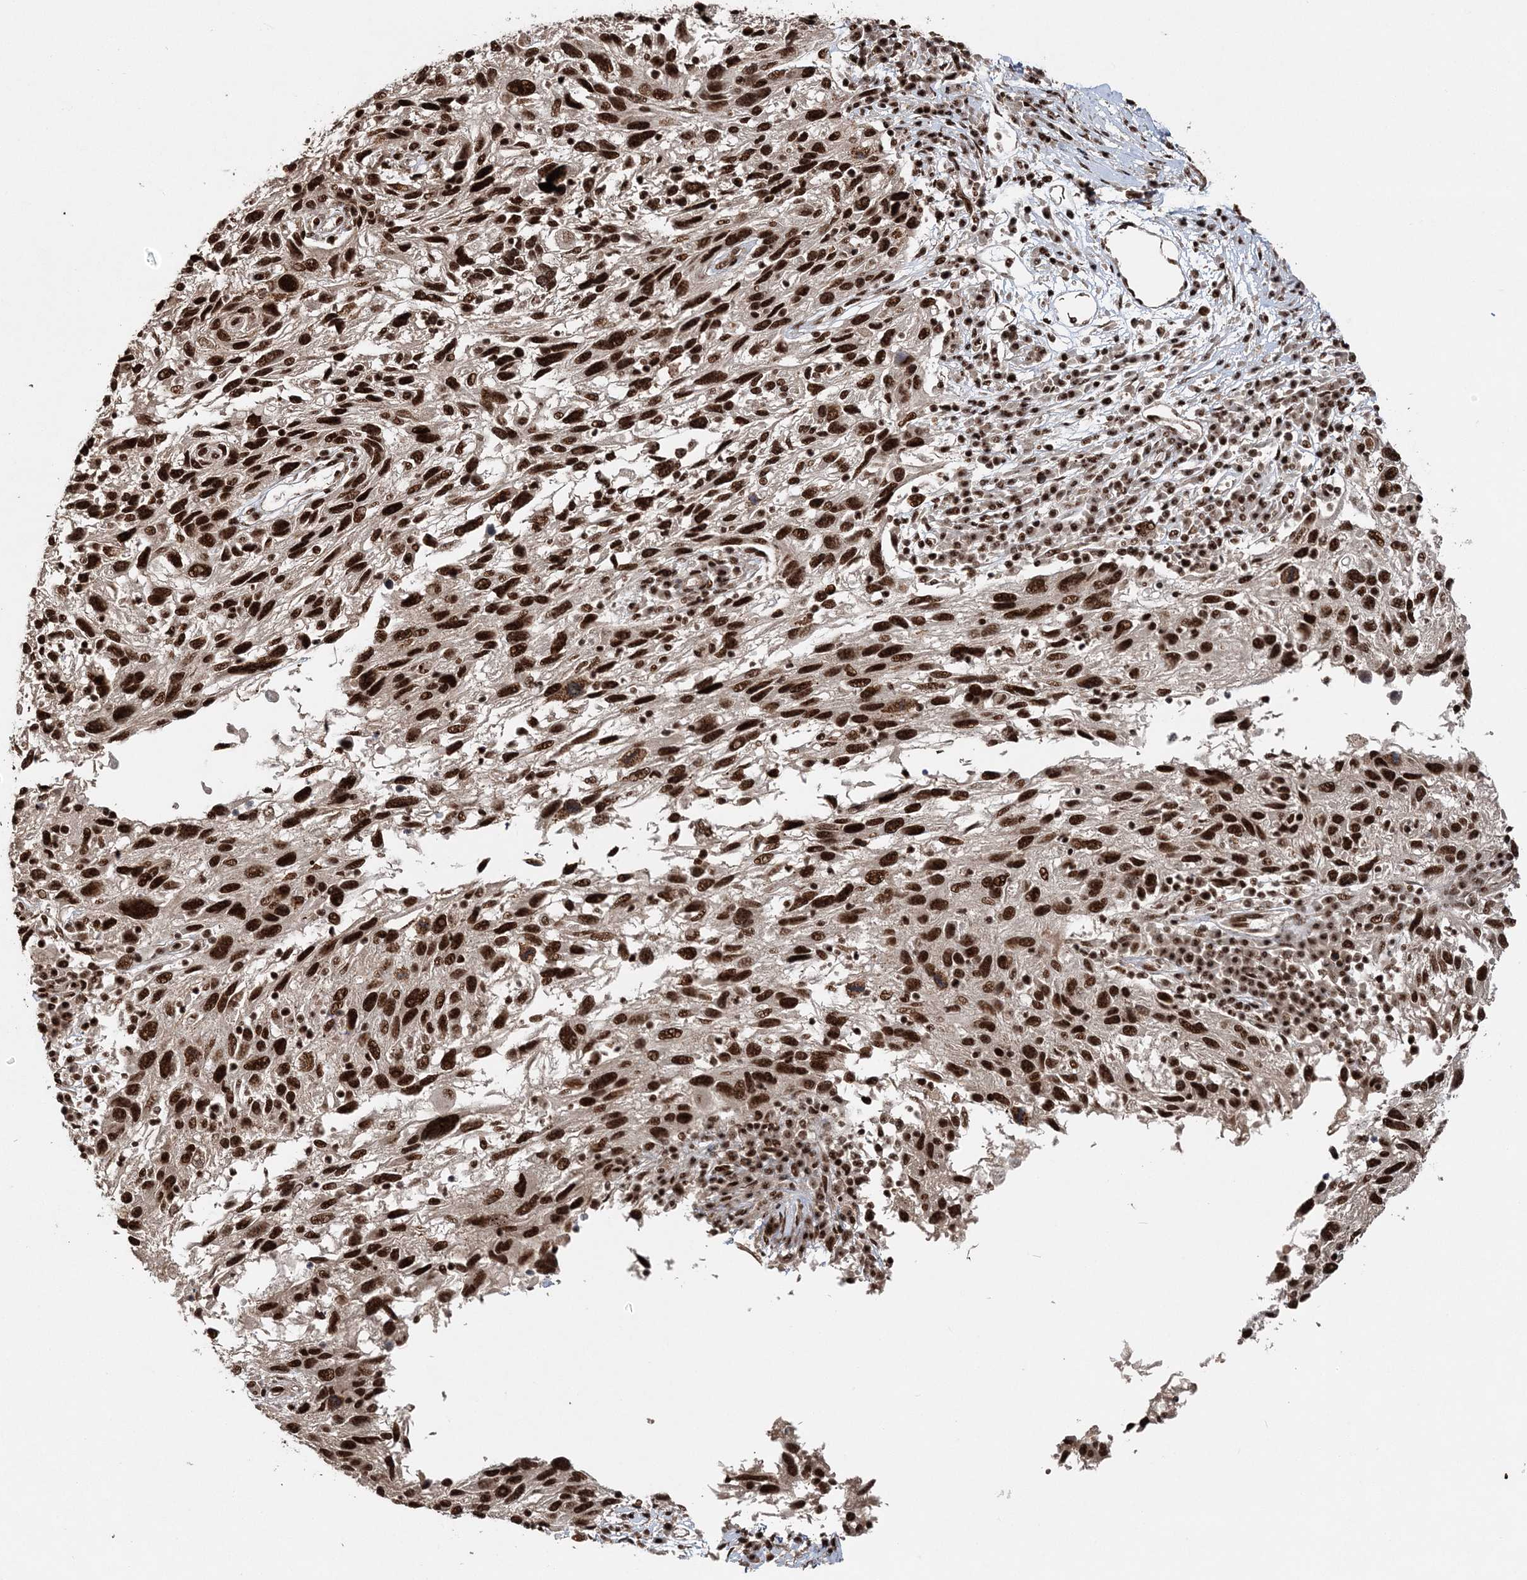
{"staining": {"intensity": "strong", "quantity": ">75%", "location": "nuclear"}, "tissue": "melanoma", "cell_type": "Tumor cells", "image_type": "cancer", "snomed": [{"axis": "morphology", "description": "Malignant melanoma, NOS"}, {"axis": "topography", "description": "Skin"}], "caption": "Immunohistochemical staining of human malignant melanoma exhibits high levels of strong nuclear staining in about >75% of tumor cells.", "gene": "EXOSC8", "patient": {"sex": "male", "age": 53}}